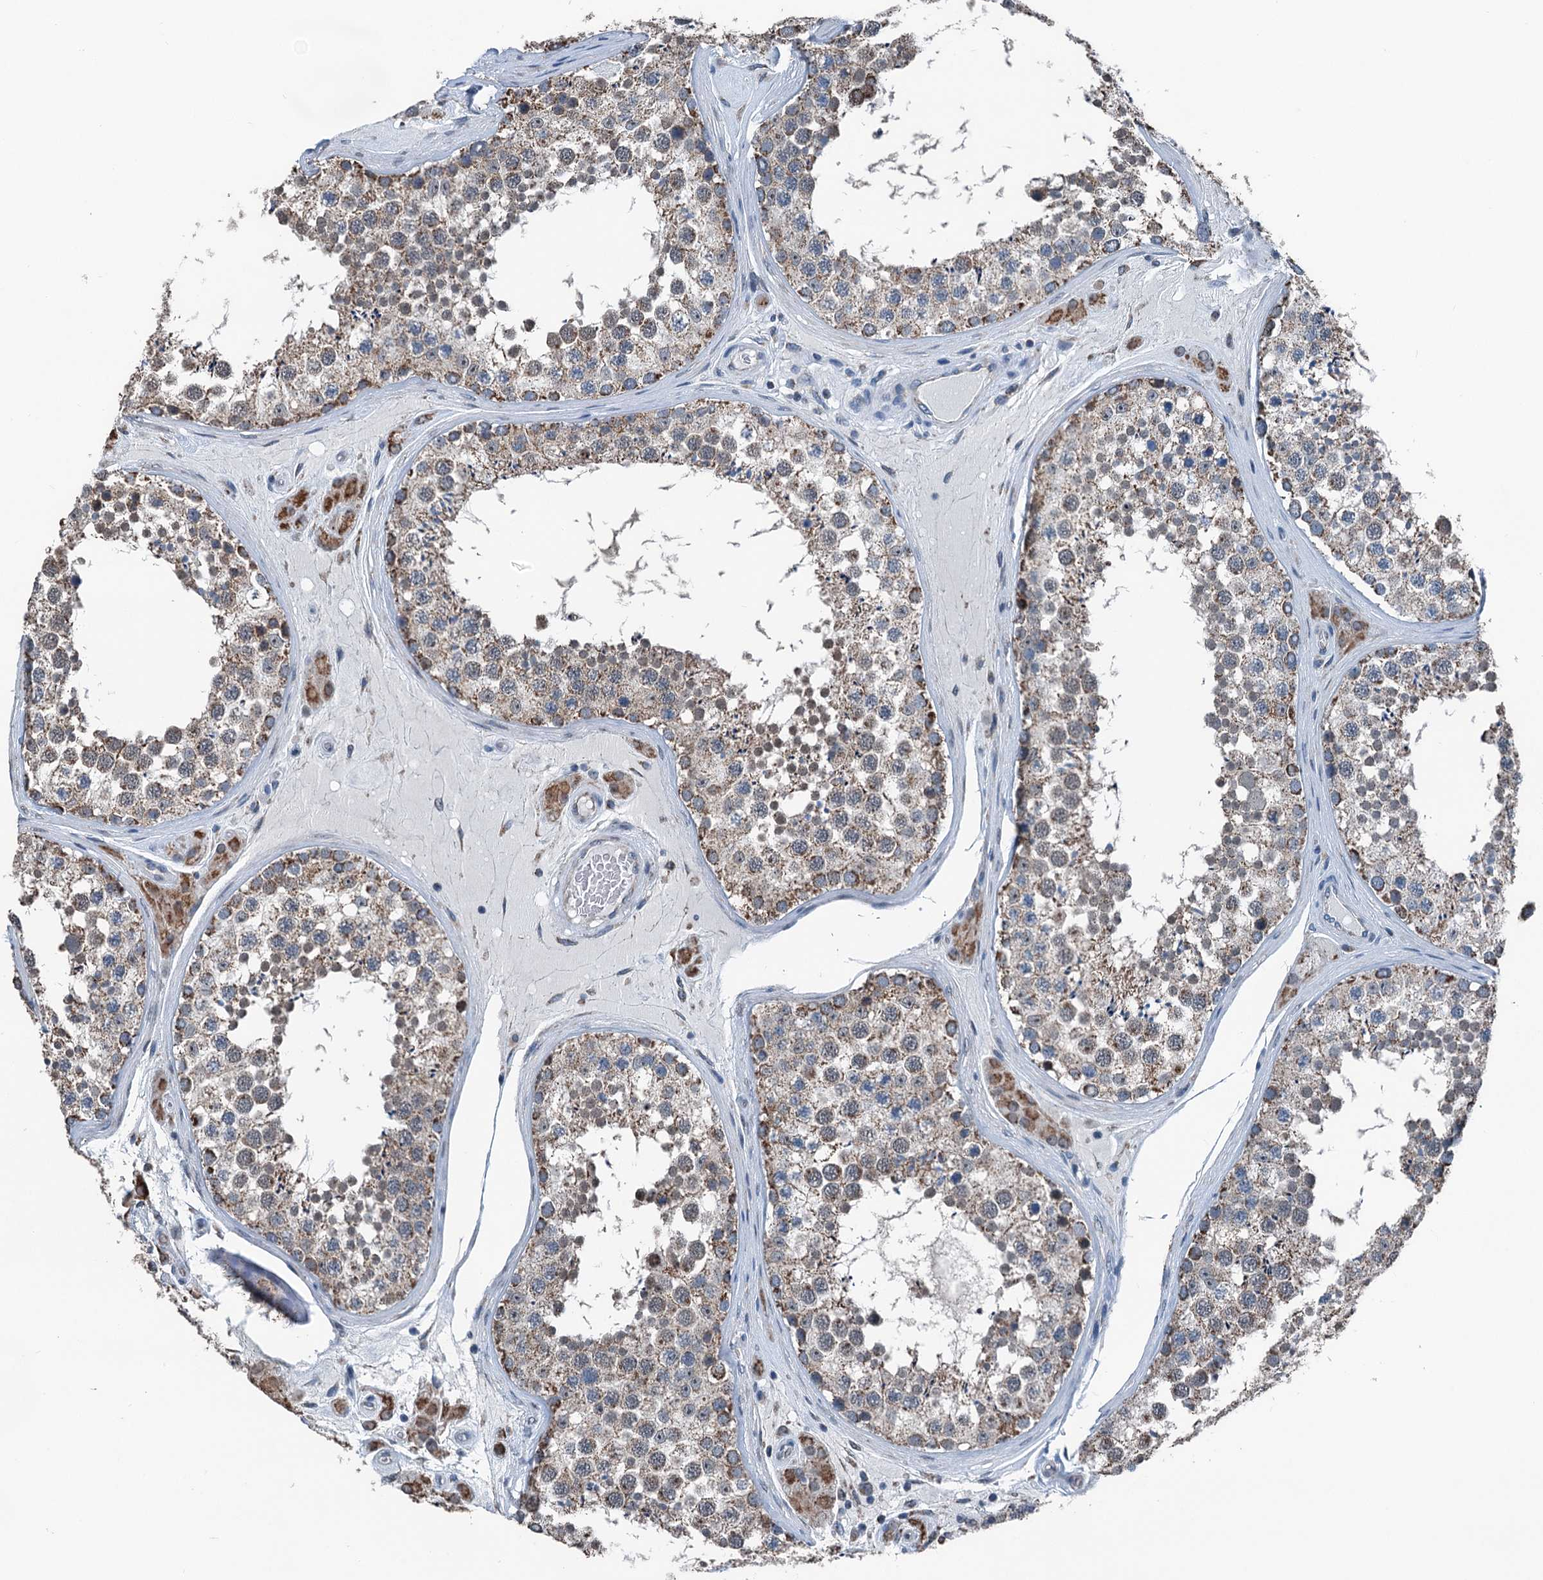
{"staining": {"intensity": "strong", "quantity": "25%-75%", "location": "cytoplasmic/membranous"}, "tissue": "testis", "cell_type": "Cells in seminiferous ducts", "image_type": "normal", "snomed": [{"axis": "morphology", "description": "Normal tissue, NOS"}, {"axis": "topography", "description": "Testis"}], "caption": "Protein positivity by immunohistochemistry shows strong cytoplasmic/membranous expression in about 25%-75% of cells in seminiferous ducts in normal testis.", "gene": "TRPT1", "patient": {"sex": "male", "age": 46}}